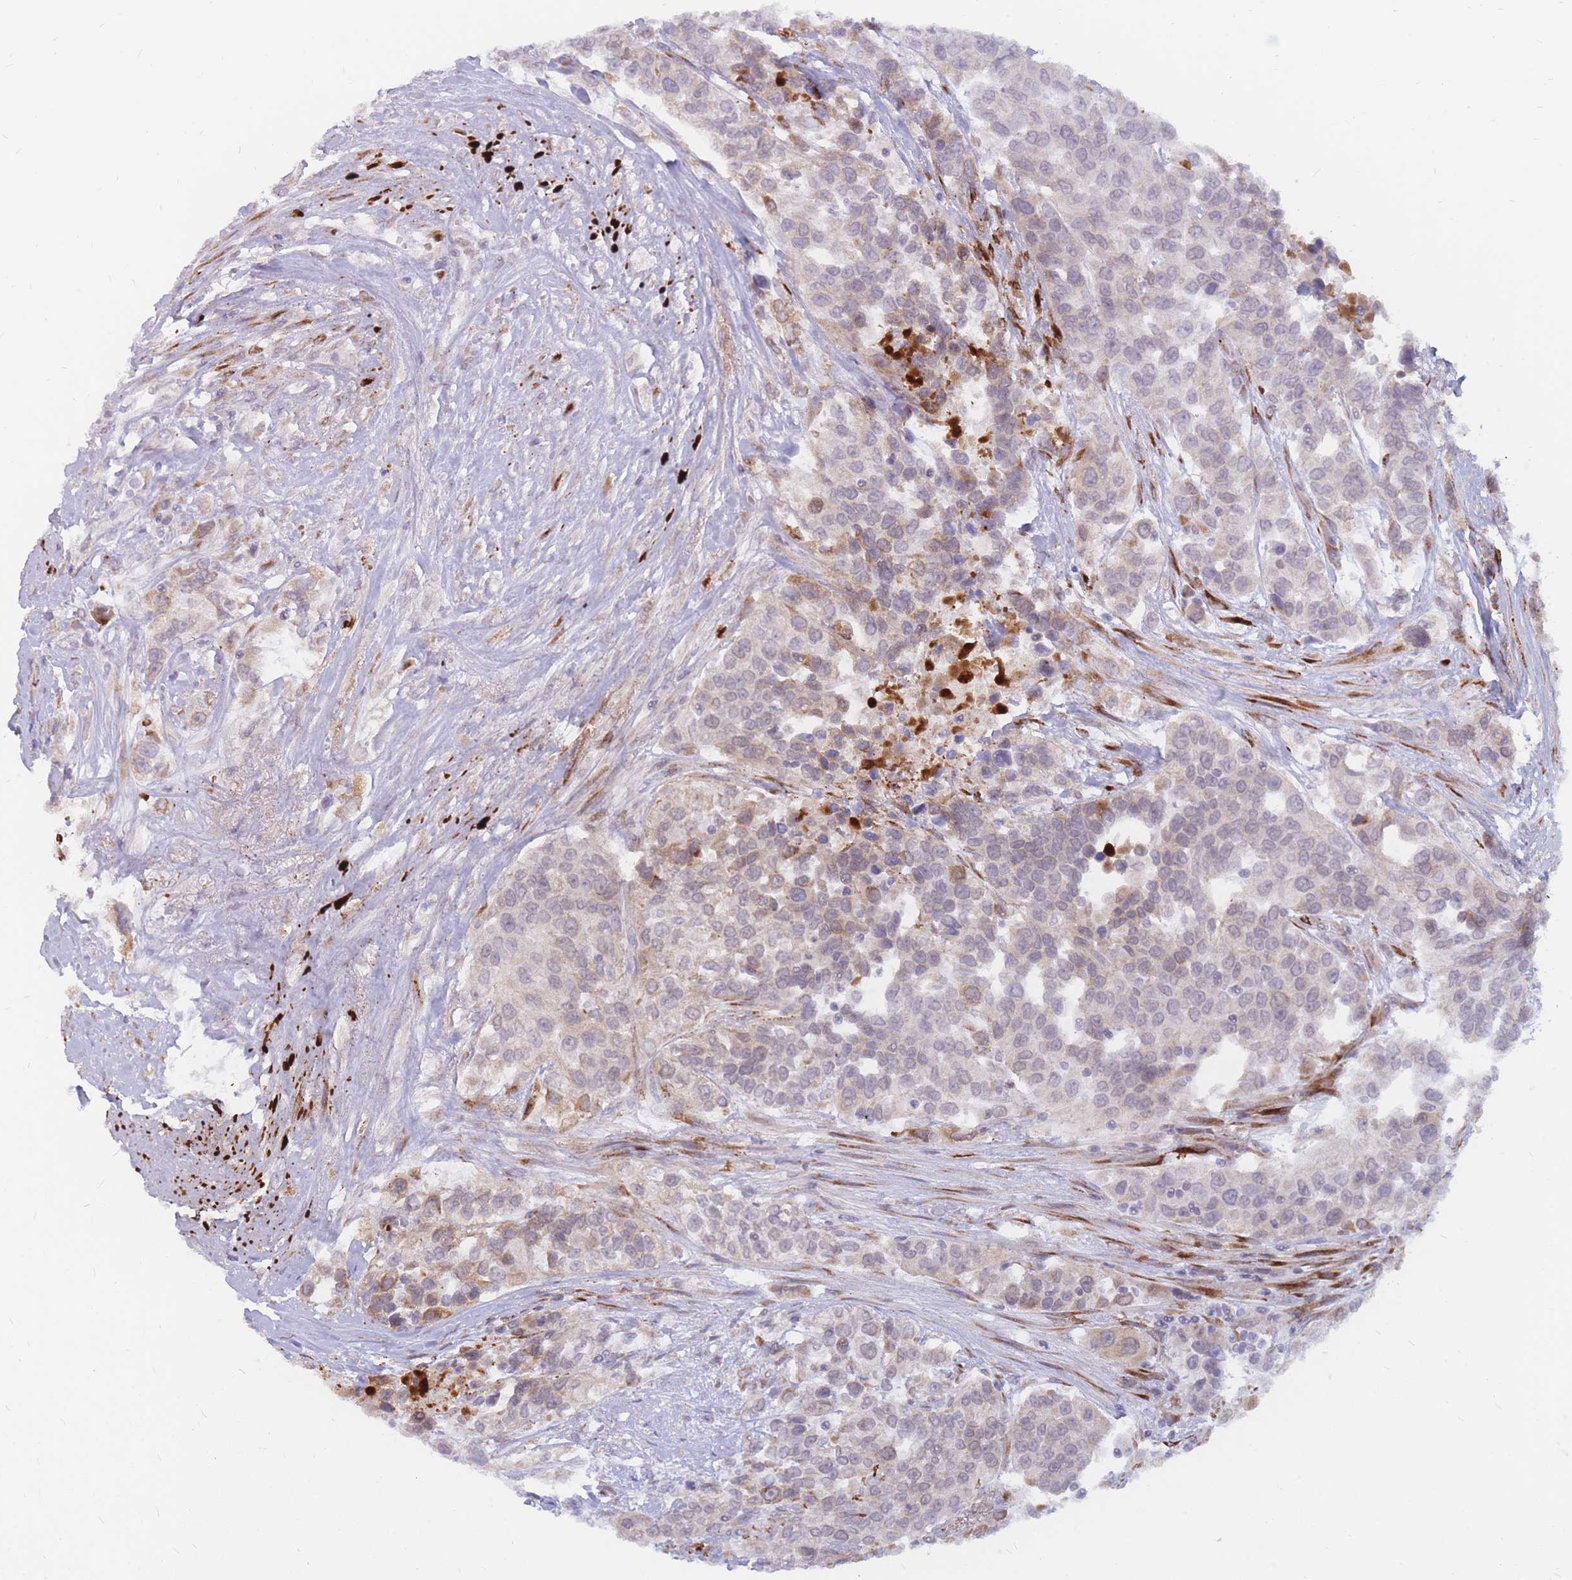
{"staining": {"intensity": "weak", "quantity": "<25%", "location": "cytoplasmic/membranous"}, "tissue": "urothelial cancer", "cell_type": "Tumor cells", "image_type": "cancer", "snomed": [{"axis": "morphology", "description": "Urothelial carcinoma, High grade"}, {"axis": "topography", "description": "Urinary bladder"}], "caption": "A high-resolution histopathology image shows immunohistochemistry staining of high-grade urothelial carcinoma, which reveals no significant positivity in tumor cells. (DAB immunohistochemistry with hematoxylin counter stain).", "gene": "ADD2", "patient": {"sex": "female", "age": 80}}